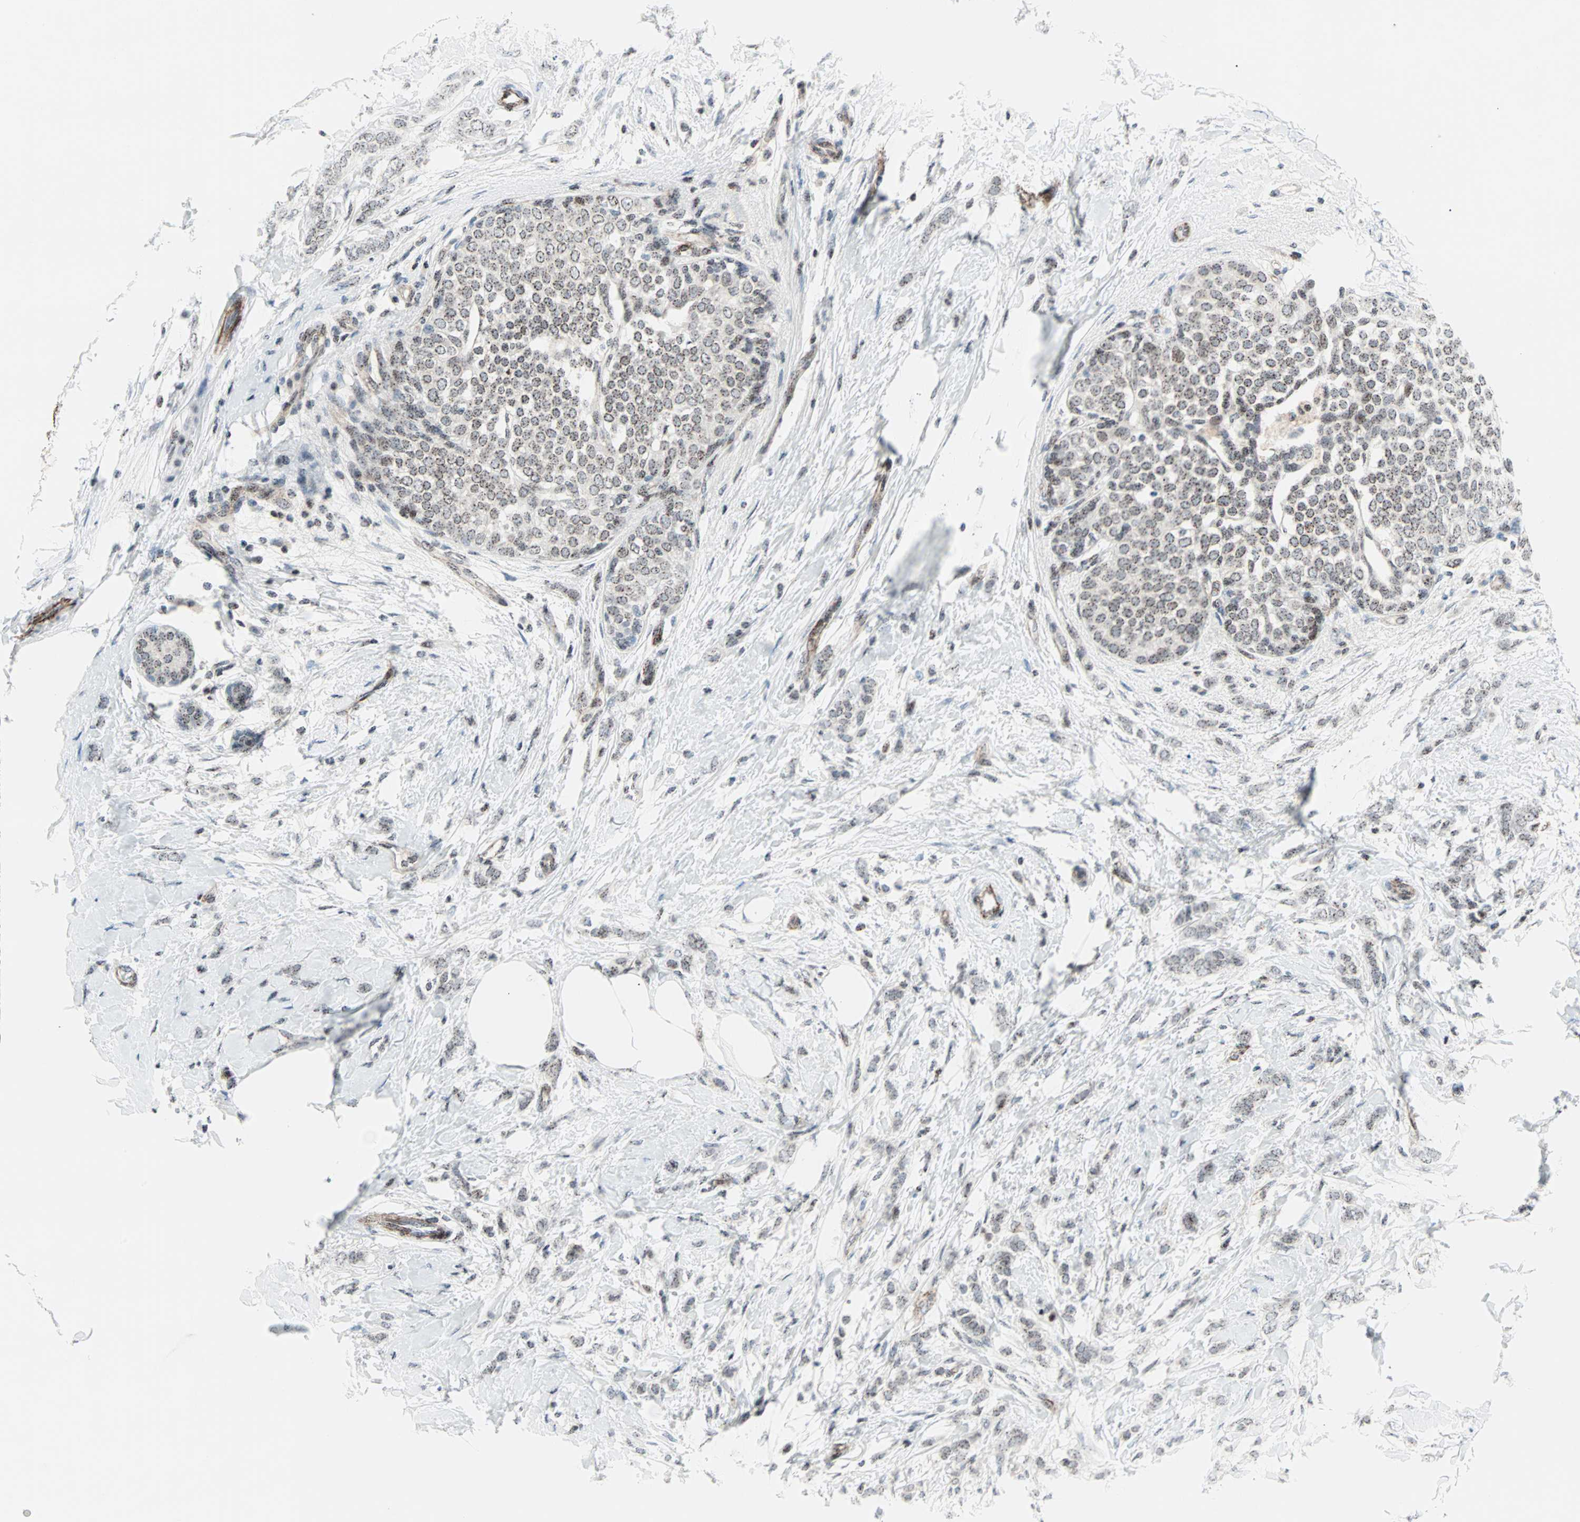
{"staining": {"intensity": "weak", "quantity": ">75%", "location": "nuclear"}, "tissue": "breast cancer", "cell_type": "Tumor cells", "image_type": "cancer", "snomed": [{"axis": "morphology", "description": "Lobular carcinoma, in situ"}, {"axis": "morphology", "description": "Lobular carcinoma"}, {"axis": "topography", "description": "Breast"}], "caption": "A brown stain labels weak nuclear positivity of a protein in human breast cancer tumor cells. Using DAB (brown) and hematoxylin (blue) stains, captured at high magnification using brightfield microscopy.", "gene": "CENPA", "patient": {"sex": "female", "age": 41}}